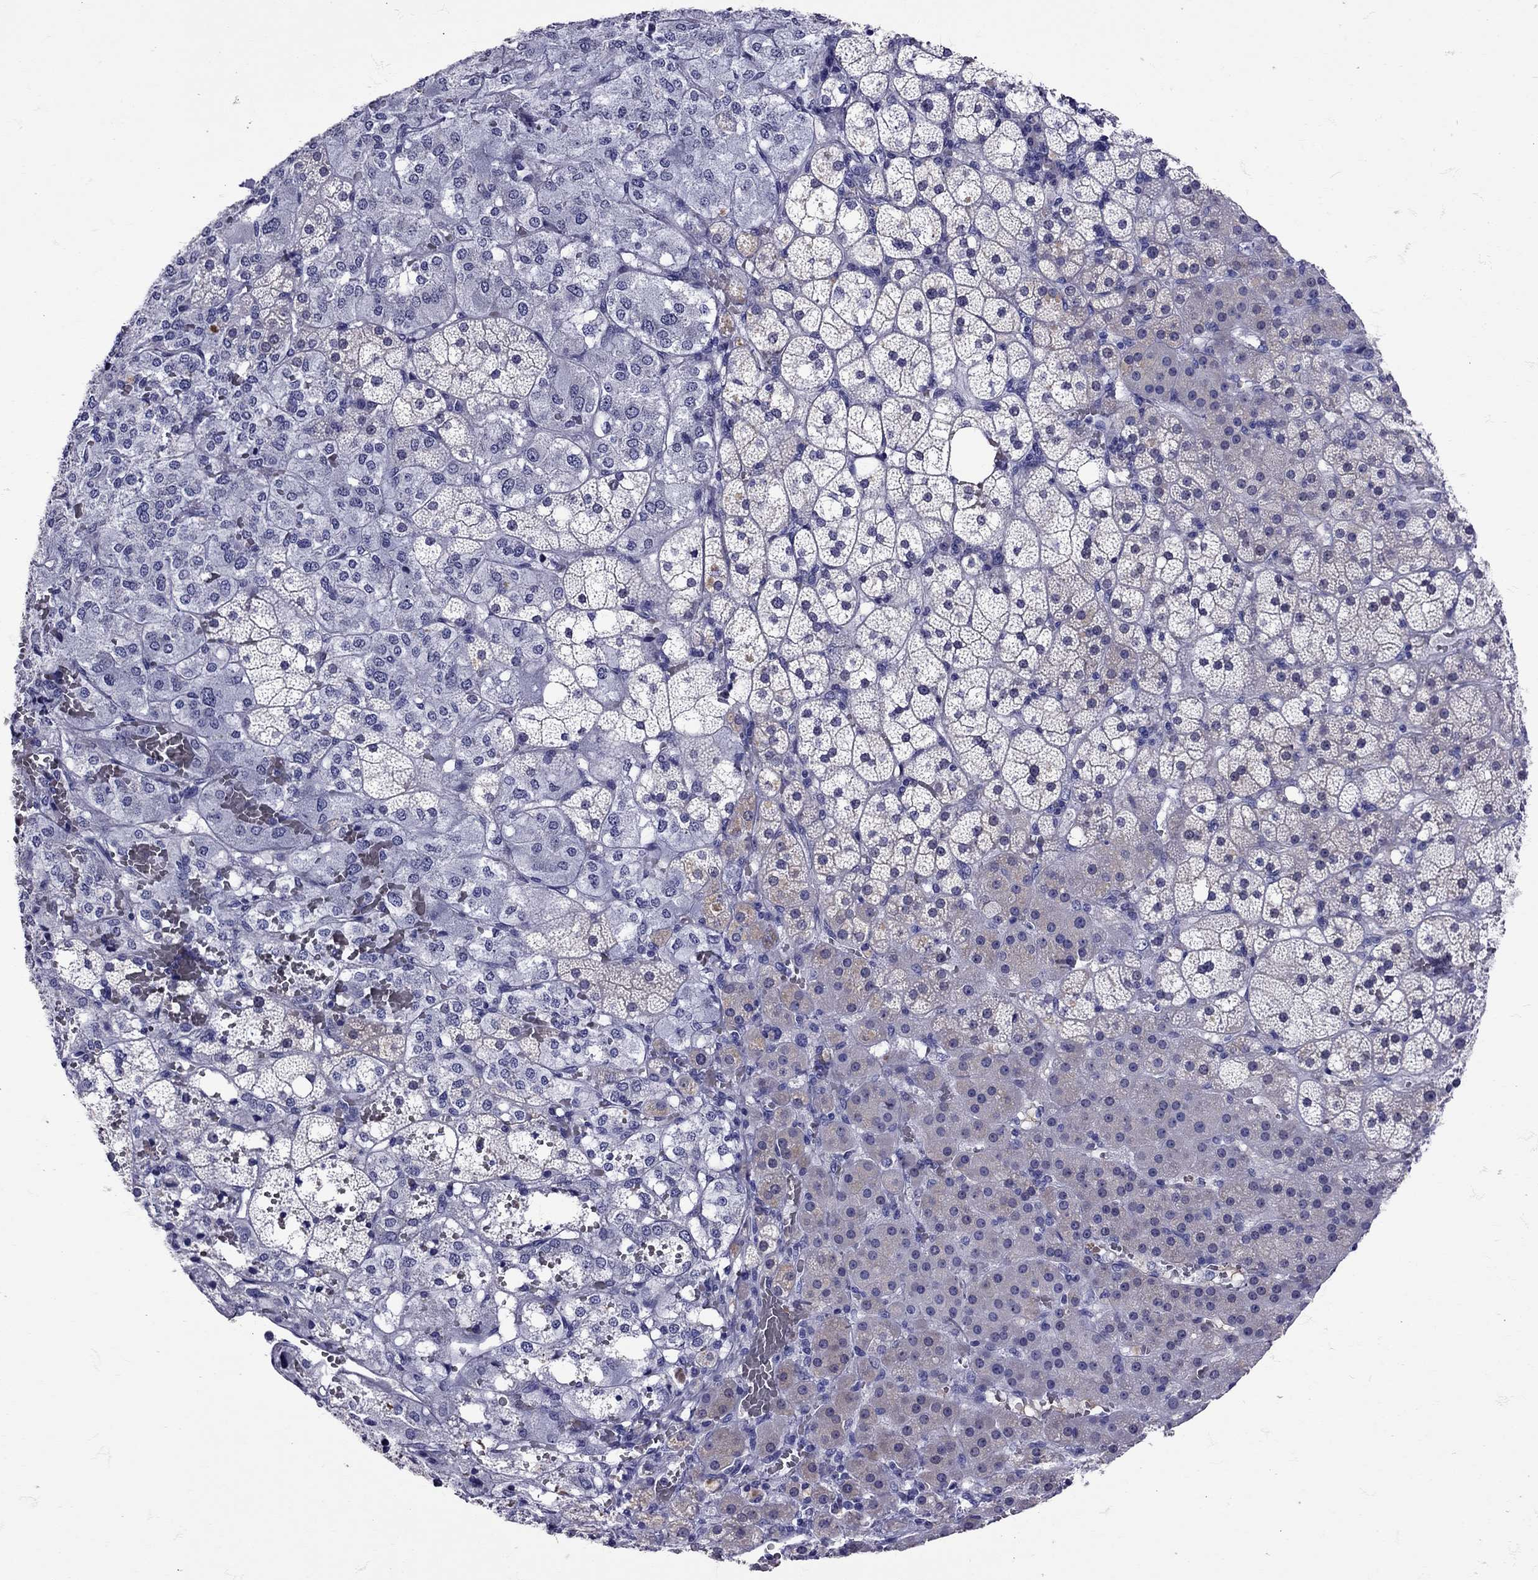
{"staining": {"intensity": "negative", "quantity": "none", "location": "none"}, "tissue": "adrenal gland", "cell_type": "Glandular cells", "image_type": "normal", "snomed": [{"axis": "morphology", "description": "Normal tissue, NOS"}, {"axis": "topography", "description": "Adrenal gland"}], "caption": "Immunohistochemistry of unremarkable human adrenal gland demonstrates no expression in glandular cells.", "gene": "TBR1", "patient": {"sex": "male", "age": 53}}